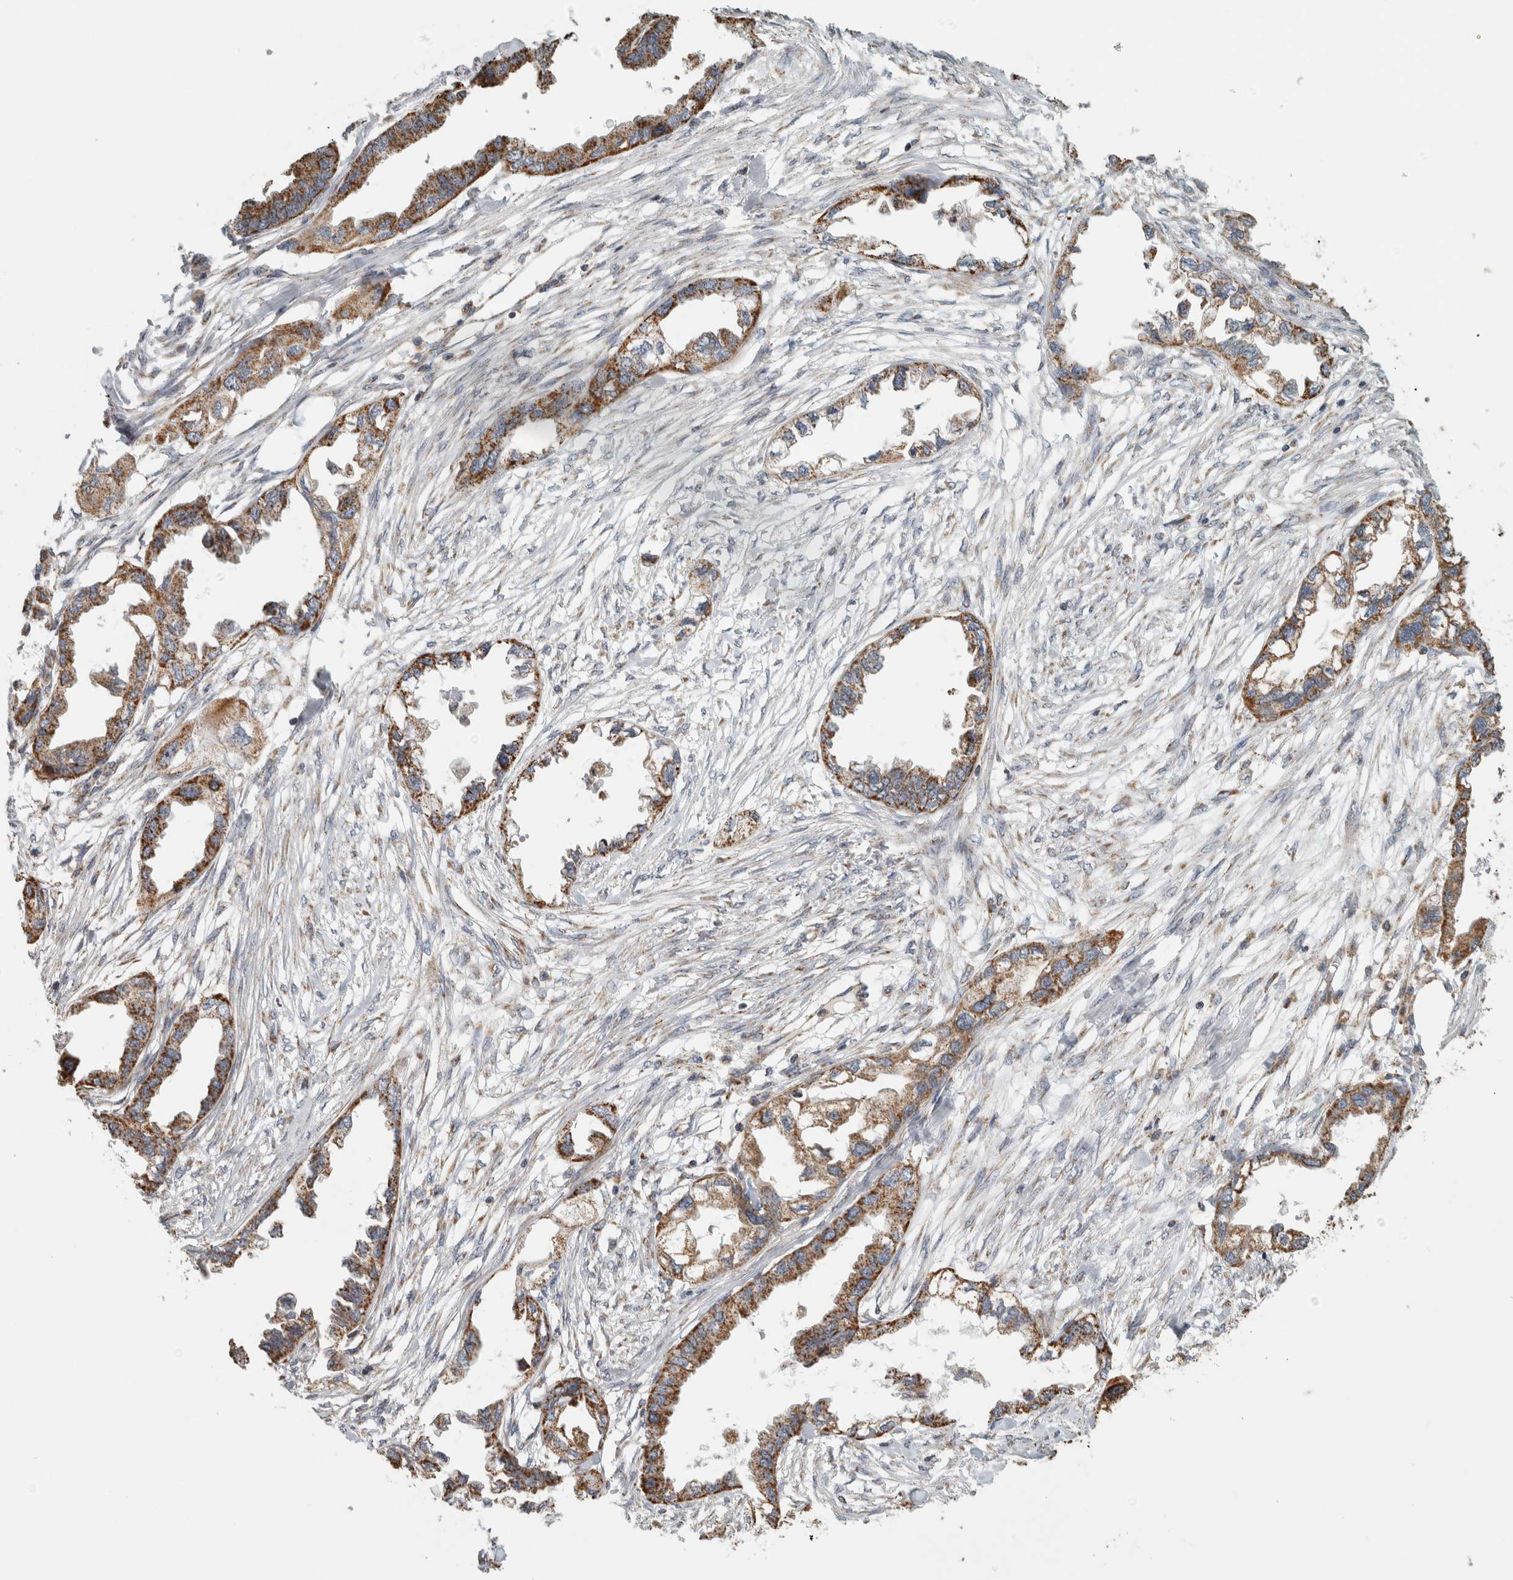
{"staining": {"intensity": "moderate", "quantity": ">75%", "location": "cytoplasmic/membranous"}, "tissue": "endometrial cancer", "cell_type": "Tumor cells", "image_type": "cancer", "snomed": [{"axis": "morphology", "description": "Adenocarcinoma, NOS"}, {"axis": "morphology", "description": "Adenocarcinoma, metastatic, NOS"}, {"axis": "topography", "description": "Adipose tissue"}, {"axis": "topography", "description": "Endometrium"}], "caption": "Protein analysis of metastatic adenocarcinoma (endometrial) tissue demonstrates moderate cytoplasmic/membranous positivity in about >75% of tumor cells.", "gene": "ST8SIA1", "patient": {"sex": "female", "age": 67}}